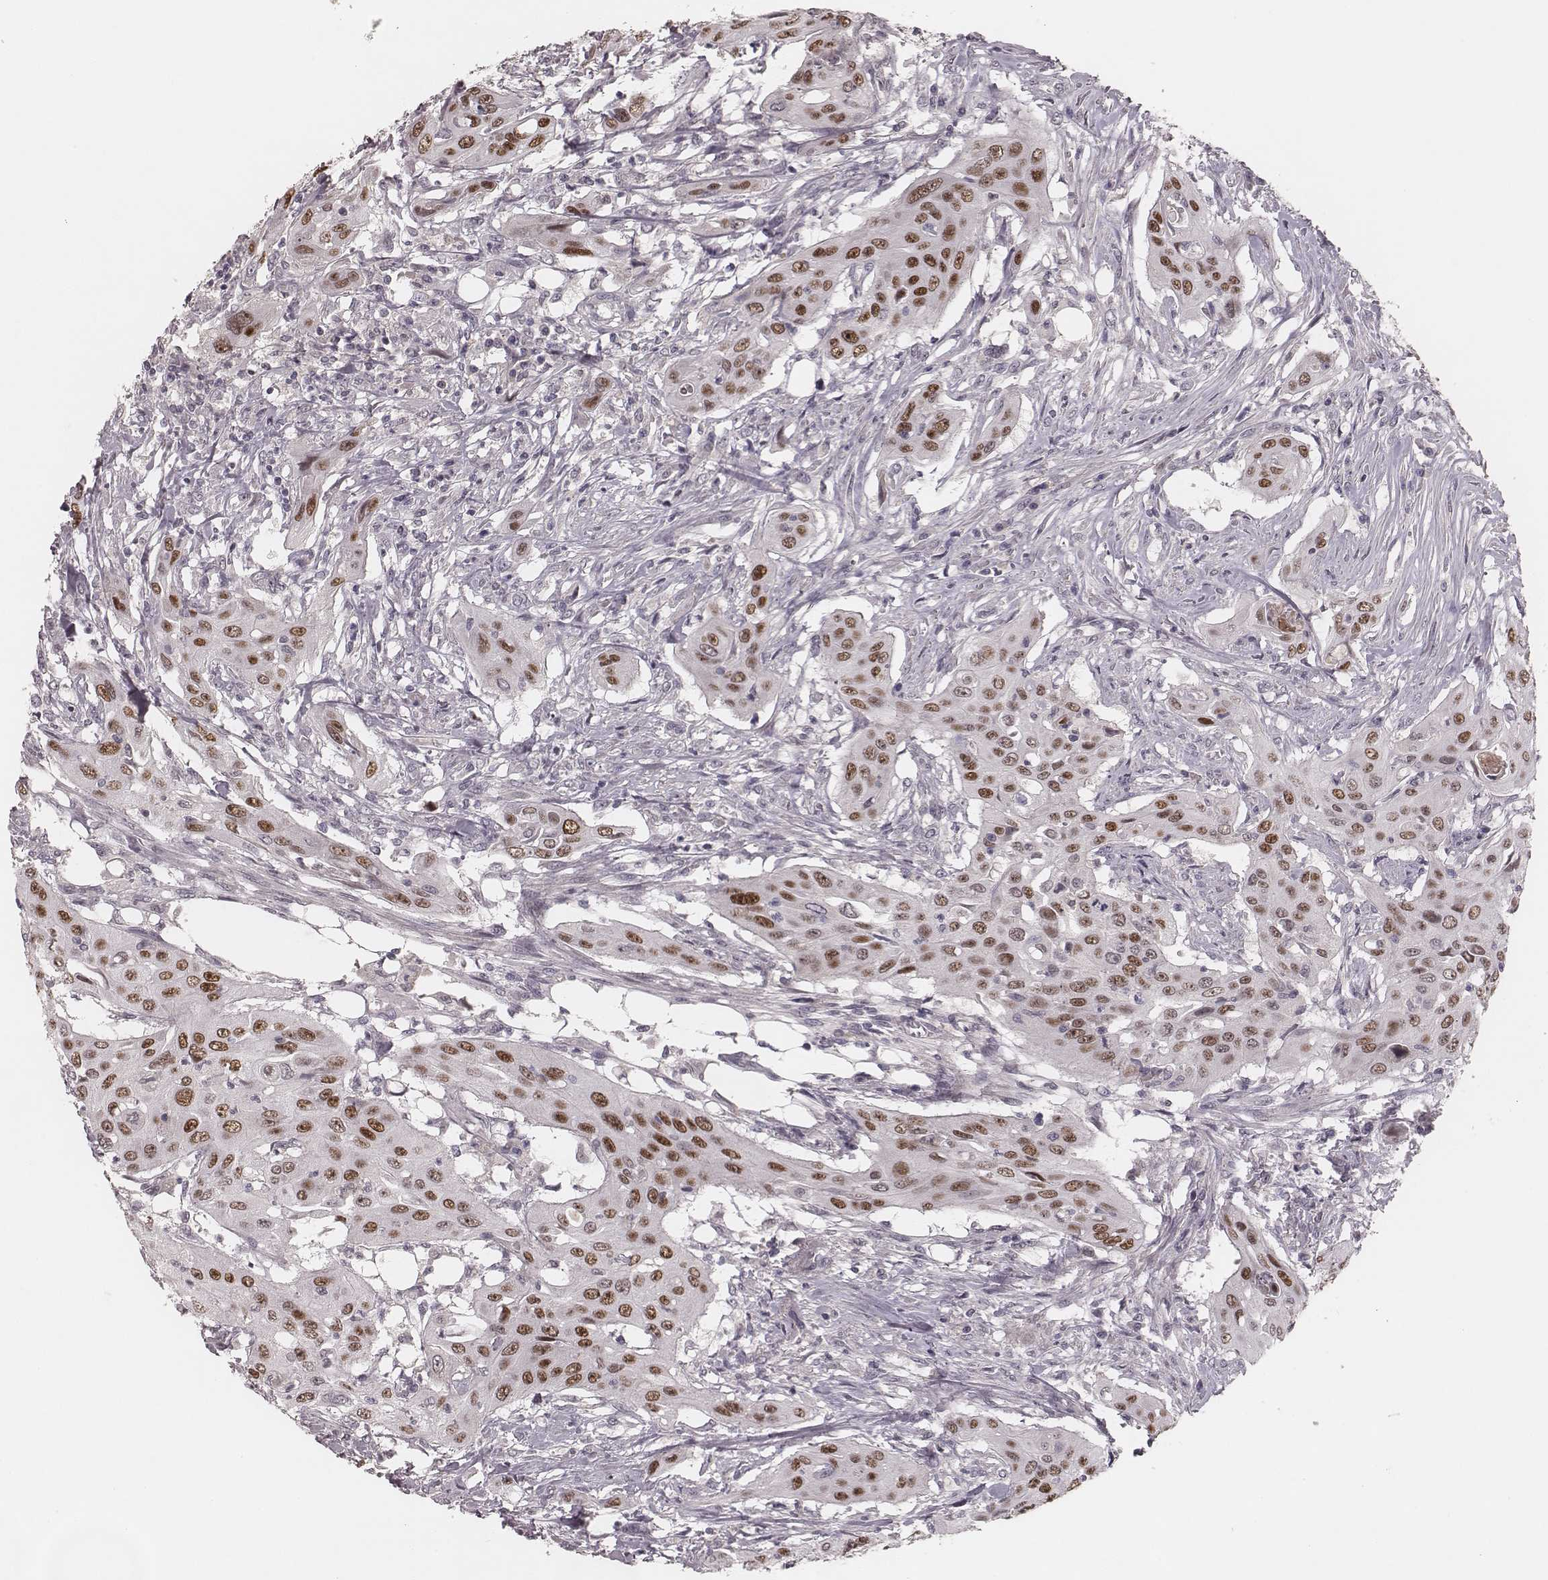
{"staining": {"intensity": "moderate", "quantity": ">75%", "location": "nuclear"}, "tissue": "urothelial cancer", "cell_type": "Tumor cells", "image_type": "cancer", "snomed": [{"axis": "morphology", "description": "Urothelial carcinoma, High grade"}, {"axis": "topography", "description": "Urinary bladder"}], "caption": "Immunohistochemistry (IHC) image of neoplastic tissue: urothelial cancer stained using immunohistochemistry (IHC) demonstrates medium levels of moderate protein expression localized specifically in the nuclear of tumor cells, appearing as a nuclear brown color.", "gene": "FAM13B", "patient": {"sex": "male", "age": 82}}